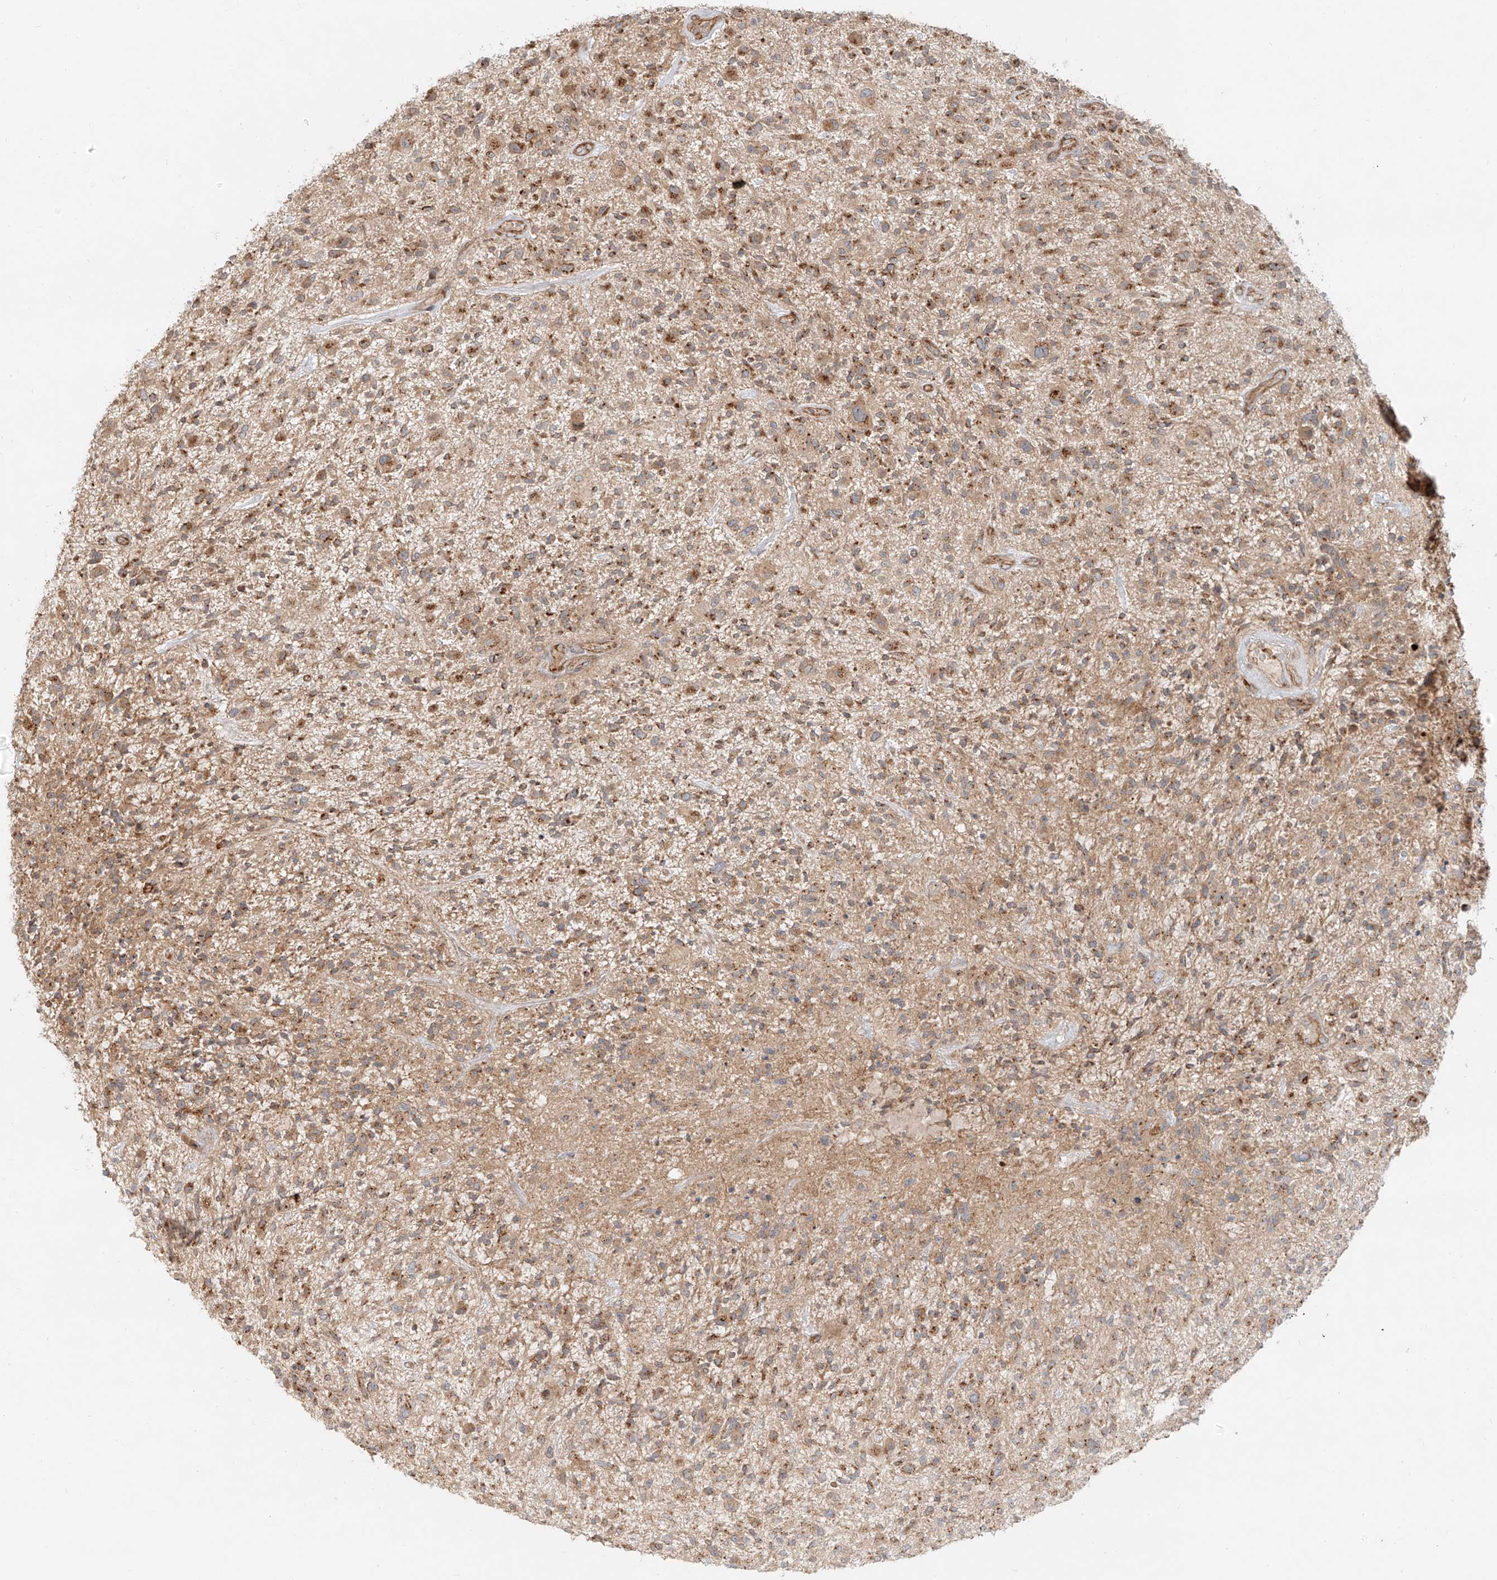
{"staining": {"intensity": "moderate", "quantity": ">75%", "location": "cytoplasmic/membranous"}, "tissue": "glioma", "cell_type": "Tumor cells", "image_type": "cancer", "snomed": [{"axis": "morphology", "description": "Glioma, malignant, High grade"}, {"axis": "topography", "description": "Brain"}], "caption": "A high-resolution micrograph shows IHC staining of high-grade glioma (malignant), which demonstrates moderate cytoplasmic/membranous expression in about >75% of tumor cells.", "gene": "ZNF287", "patient": {"sex": "male", "age": 47}}